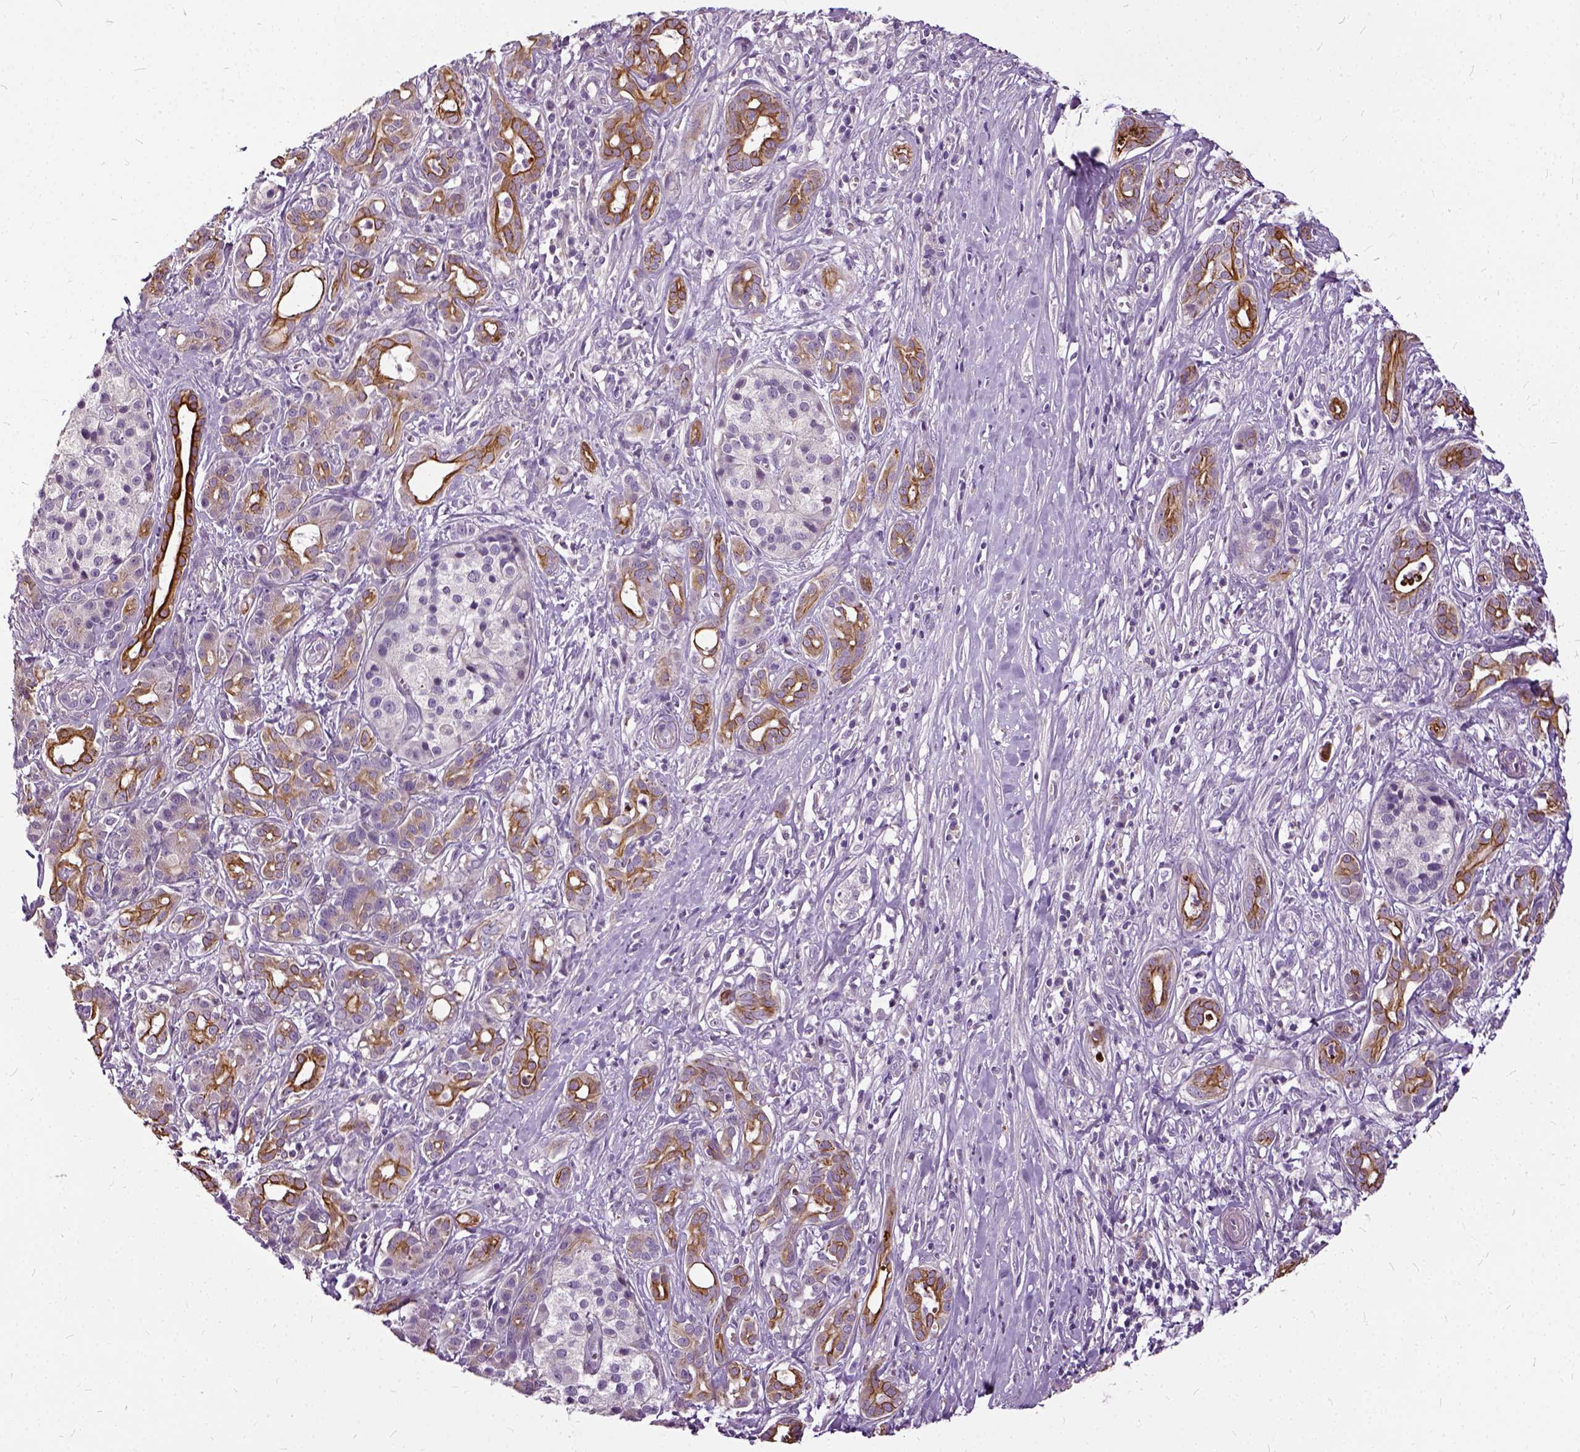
{"staining": {"intensity": "moderate", "quantity": ">75%", "location": "cytoplasmic/membranous"}, "tissue": "pancreatic cancer", "cell_type": "Tumor cells", "image_type": "cancer", "snomed": [{"axis": "morphology", "description": "Adenocarcinoma, NOS"}, {"axis": "topography", "description": "Pancreas"}], "caption": "A brown stain highlights moderate cytoplasmic/membranous positivity of a protein in pancreatic cancer (adenocarcinoma) tumor cells.", "gene": "ILRUN", "patient": {"sex": "male", "age": 61}}